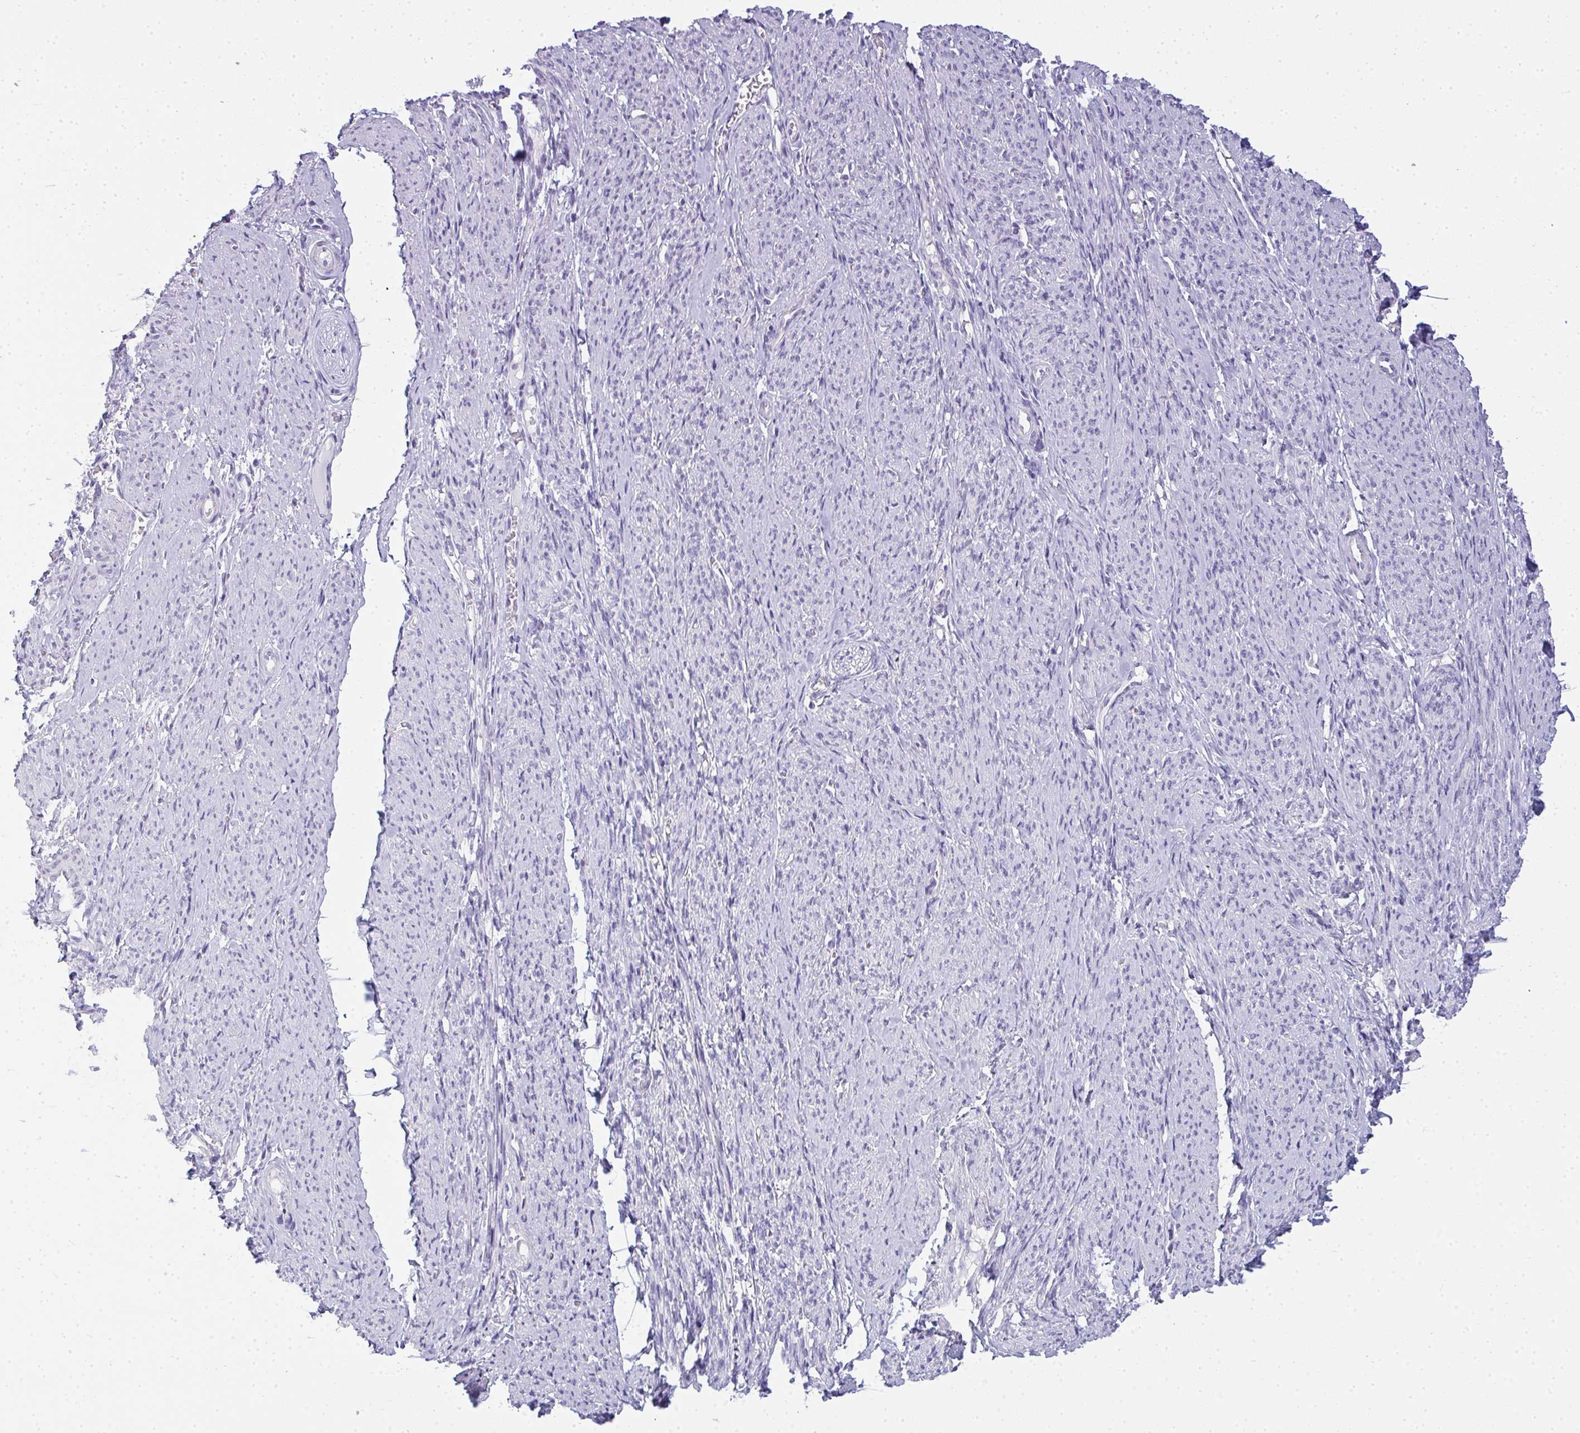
{"staining": {"intensity": "negative", "quantity": "none", "location": "none"}, "tissue": "smooth muscle", "cell_type": "Smooth muscle cells", "image_type": "normal", "snomed": [{"axis": "morphology", "description": "Normal tissue, NOS"}, {"axis": "topography", "description": "Smooth muscle"}], "caption": "Immunohistochemistry of normal smooth muscle displays no staining in smooth muscle cells.", "gene": "GSDMB", "patient": {"sex": "female", "age": 65}}